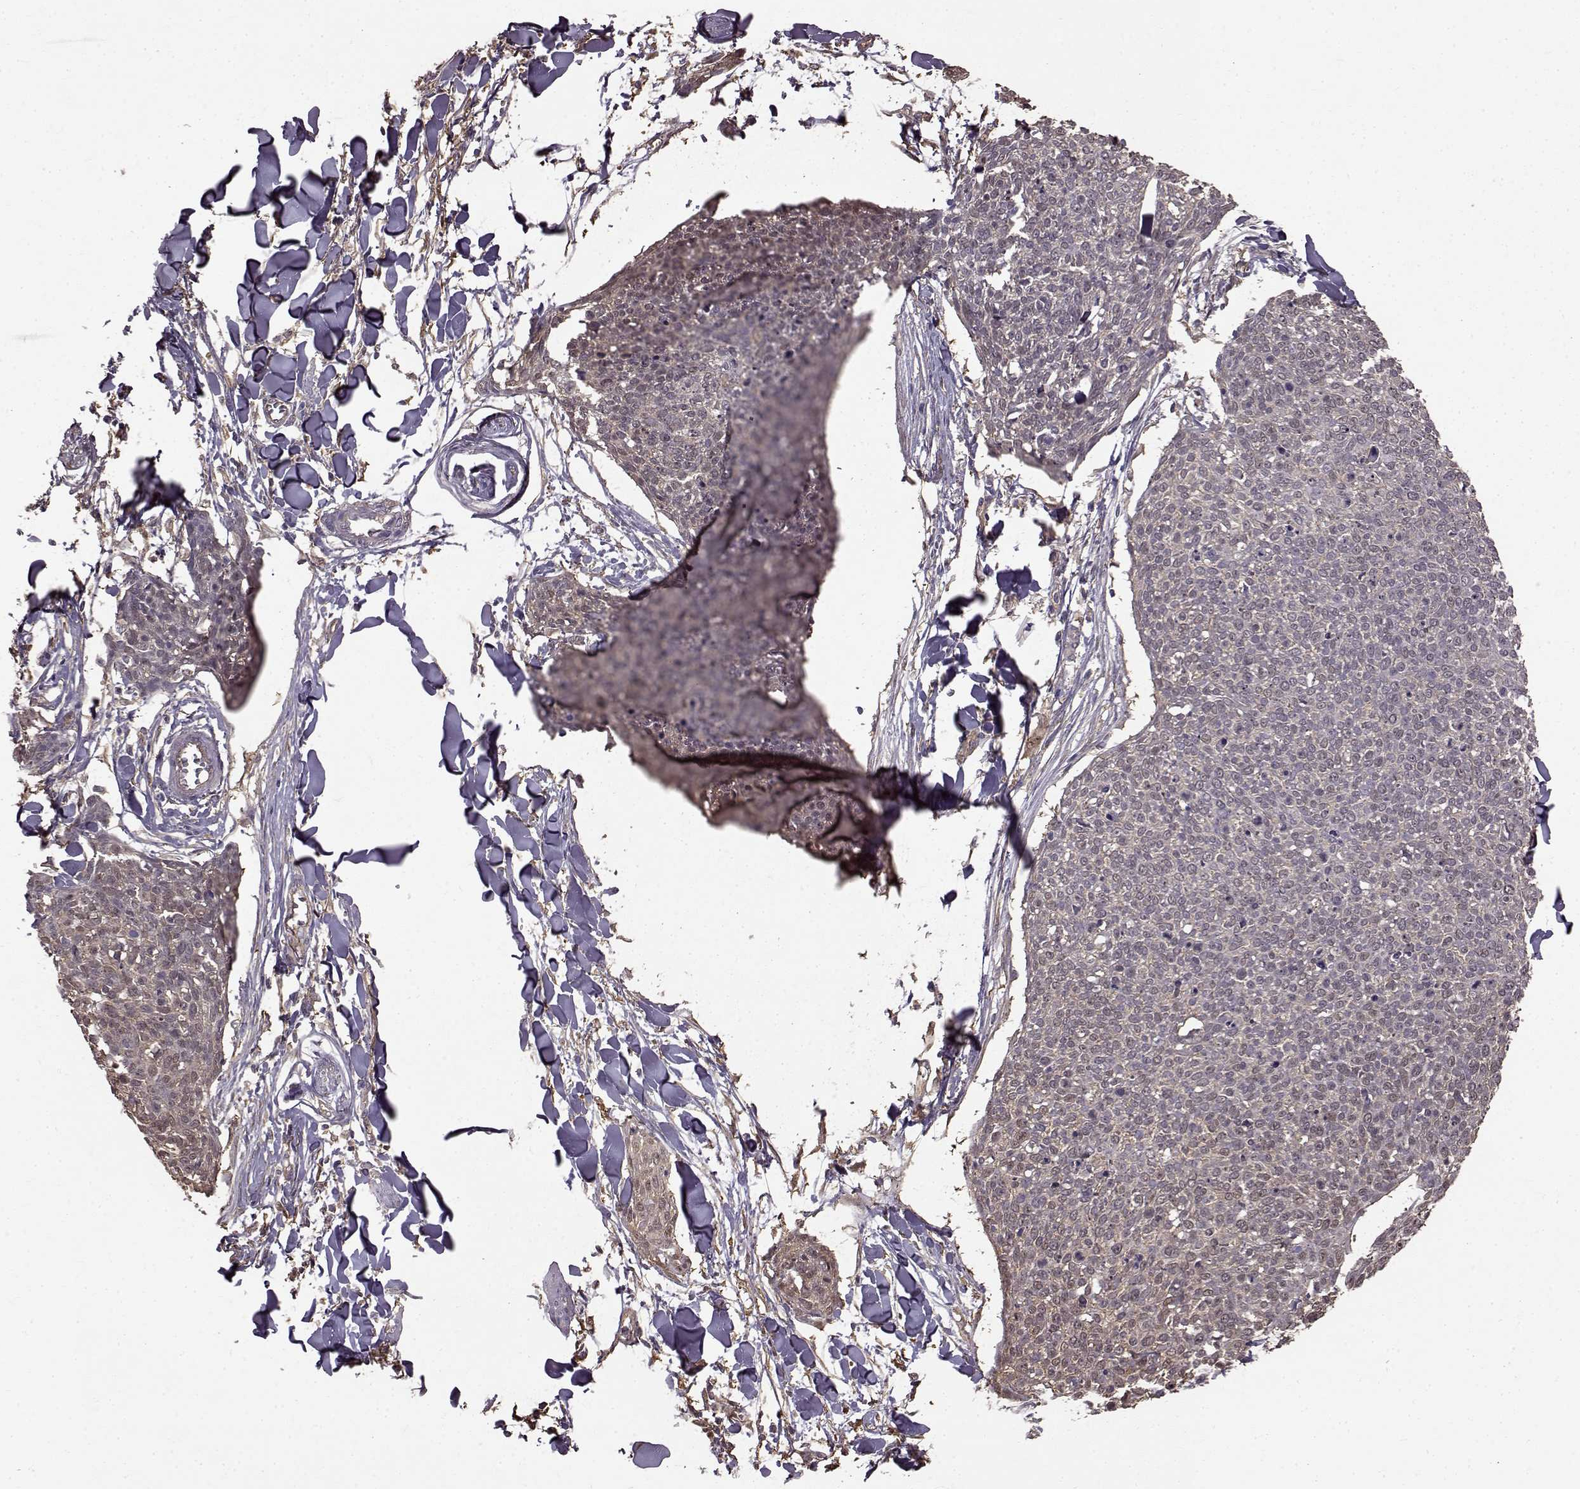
{"staining": {"intensity": "weak", "quantity": "<25%", "location": "cytoplasmic/membranous"}, "tissue": "skin cancer", "cell_type": "Tumor cells", "image_type": "cancer", "snomed": [{"axis": "morphology", "description": "Squamous cell carcinoma, NOS"}, {"axis": "topography", "description": "Skin"}, {"axis": "topography", "description": "Vulva"}], "caption": "The micrograph exhibits no significant positivity in tumor cells of squamous cell carcinoma (skin).", "gene": "NME1-NME2", "patient": {"sex": "female", "age": 75}}